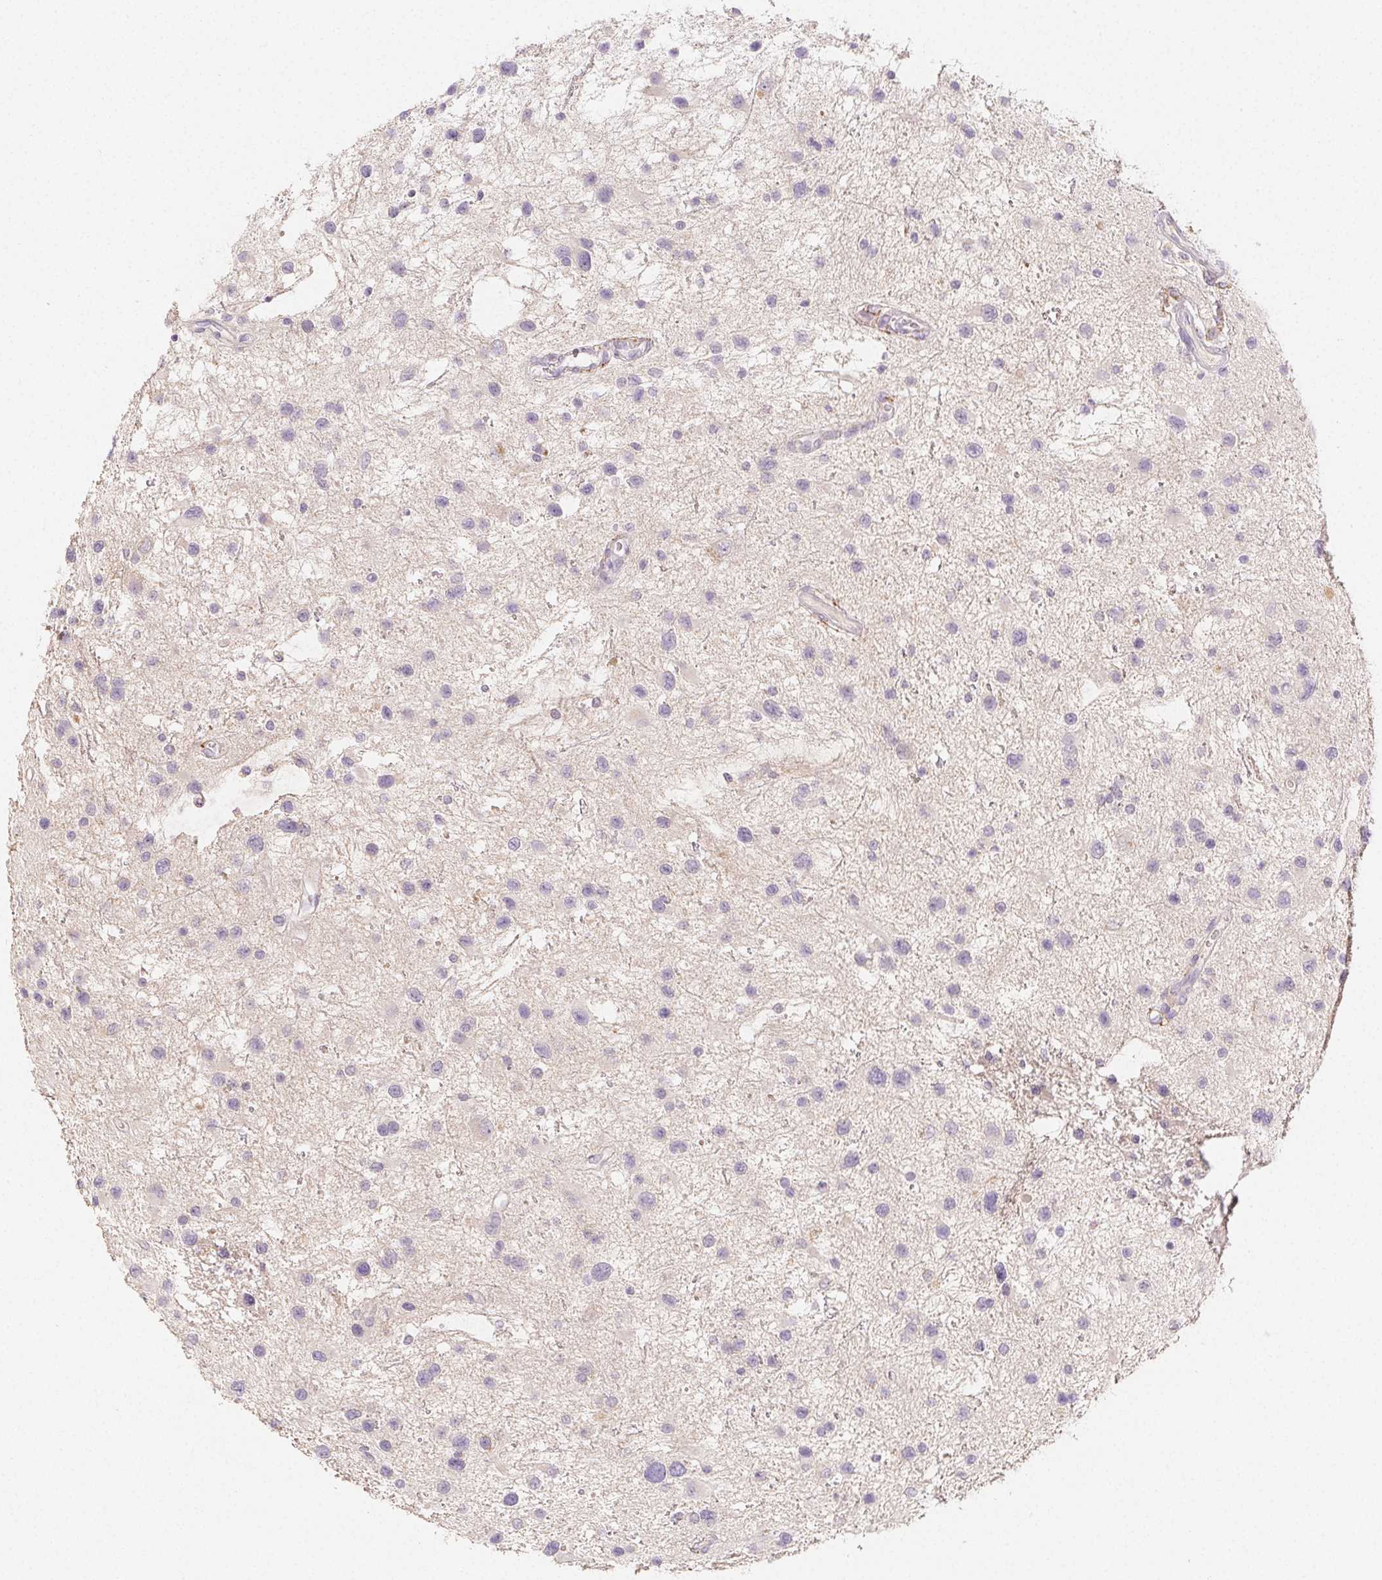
{"staining": {"intensity": "negative", "quantity": "none", "location": "none"}, "tissue": "glioma", "cell_type": "Tumor cells", "image_type": "cancer", "snomed": [{"axis": "morphology", "description": "Glioma, malignant, Low grade"}, {"axis": "topography", "description": "Brain"}], "caption": "IHC of human malignant glioma (low-grade) shows no staining in tumor cells.", "gene": "ACVR1B", "patient": {"sex": "female", "age": 32}}